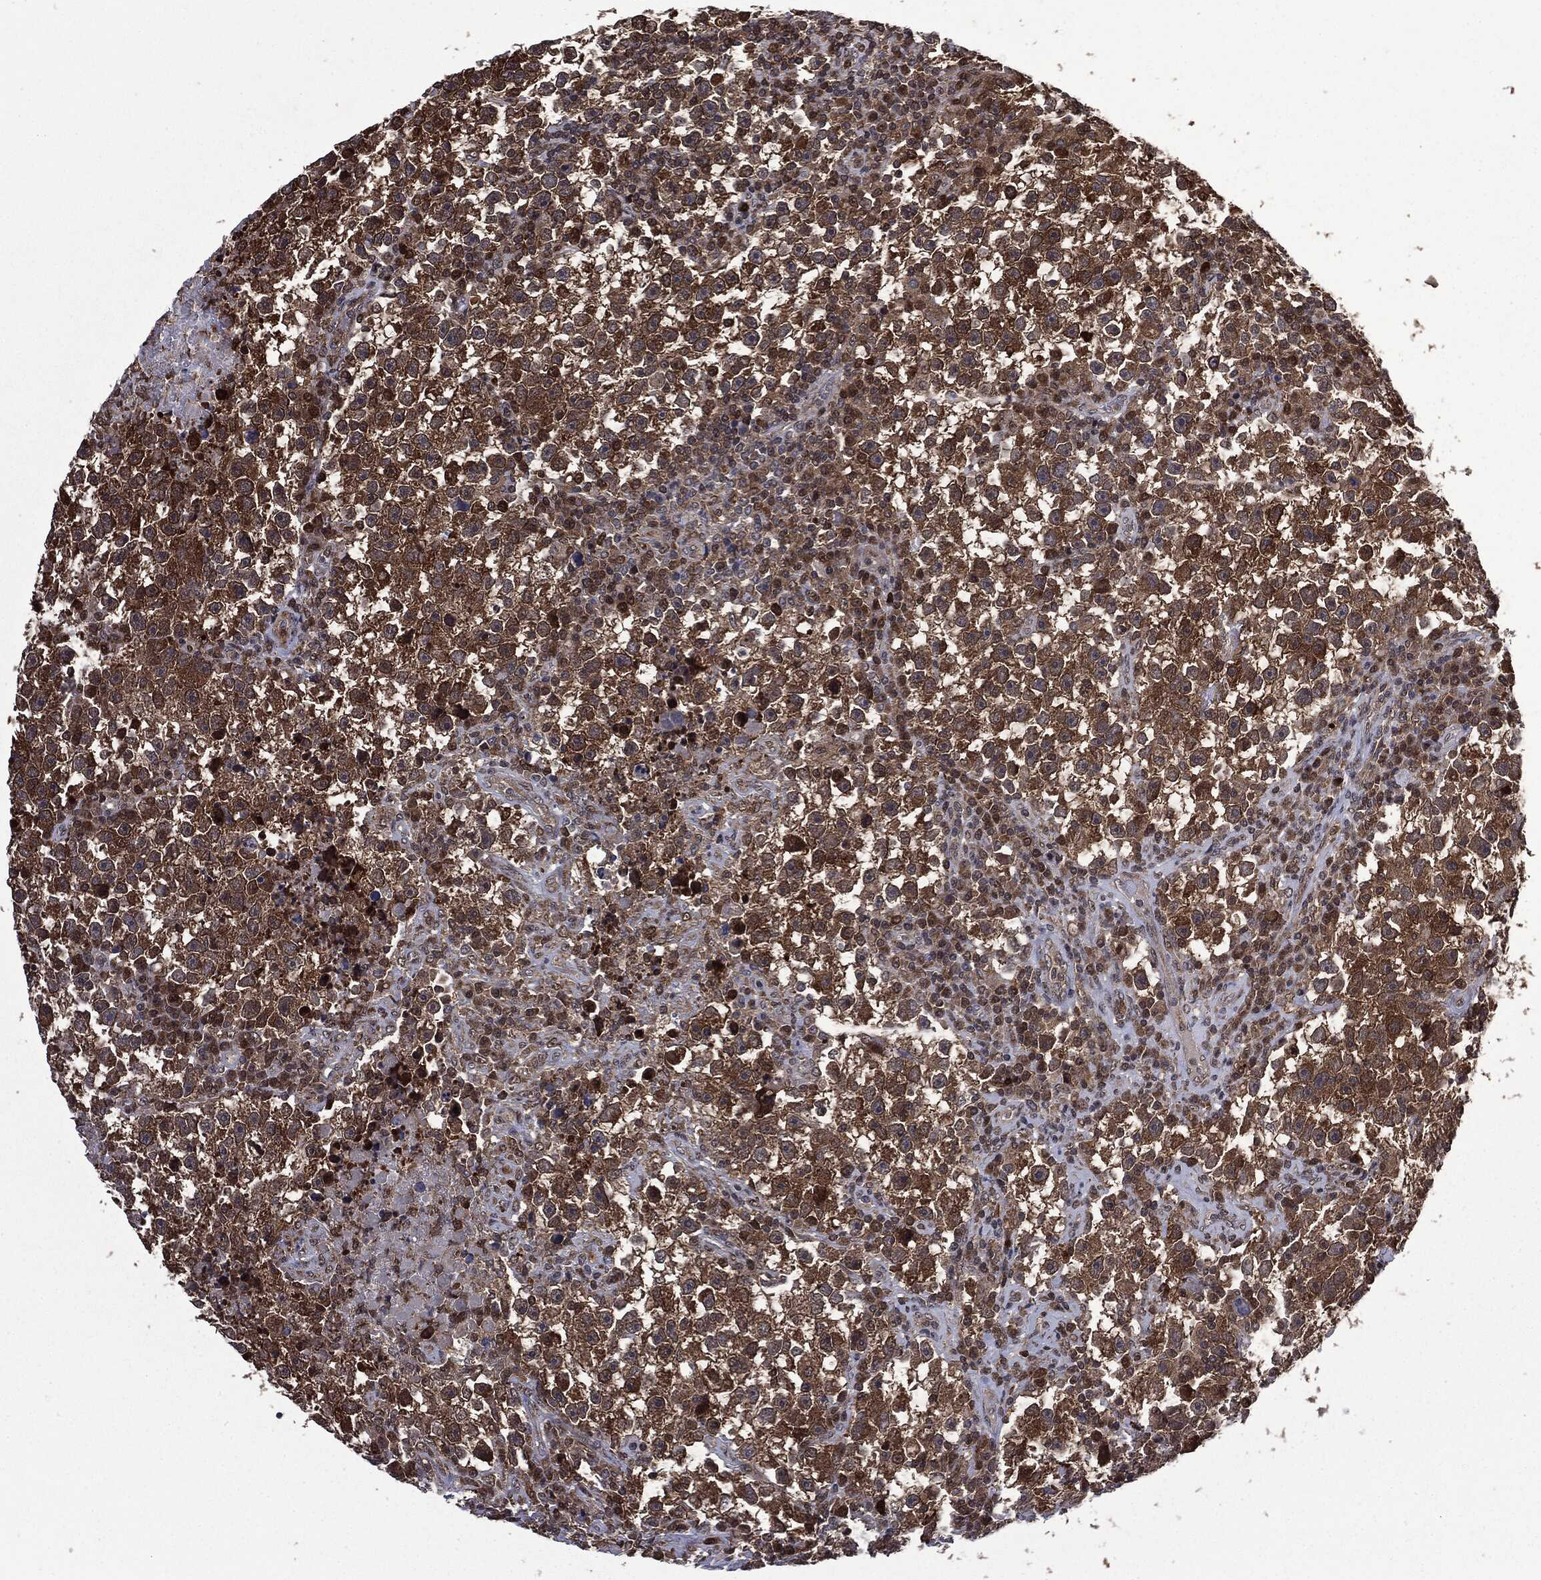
{"staining": {"intensity": "strong", "quantity": ">75%", "location": "cytoplasmic/membranous"}, "tissue": "testis cancer", "cell_type": "Tumor cells", "image_type": "cancer", "snomed": [{"axis": "morphology", "description": "Seminoma, NOS"}, {"axis": "topography", "description": "Testis"}], "caption": "Testis cancer stained with a brown dye demonstrates strong cytoplasmic/membranous positive positivity in approximately >75% of tumor cells.", "gene": "GPI", "patient": {"sex": "male", "age": 47}}